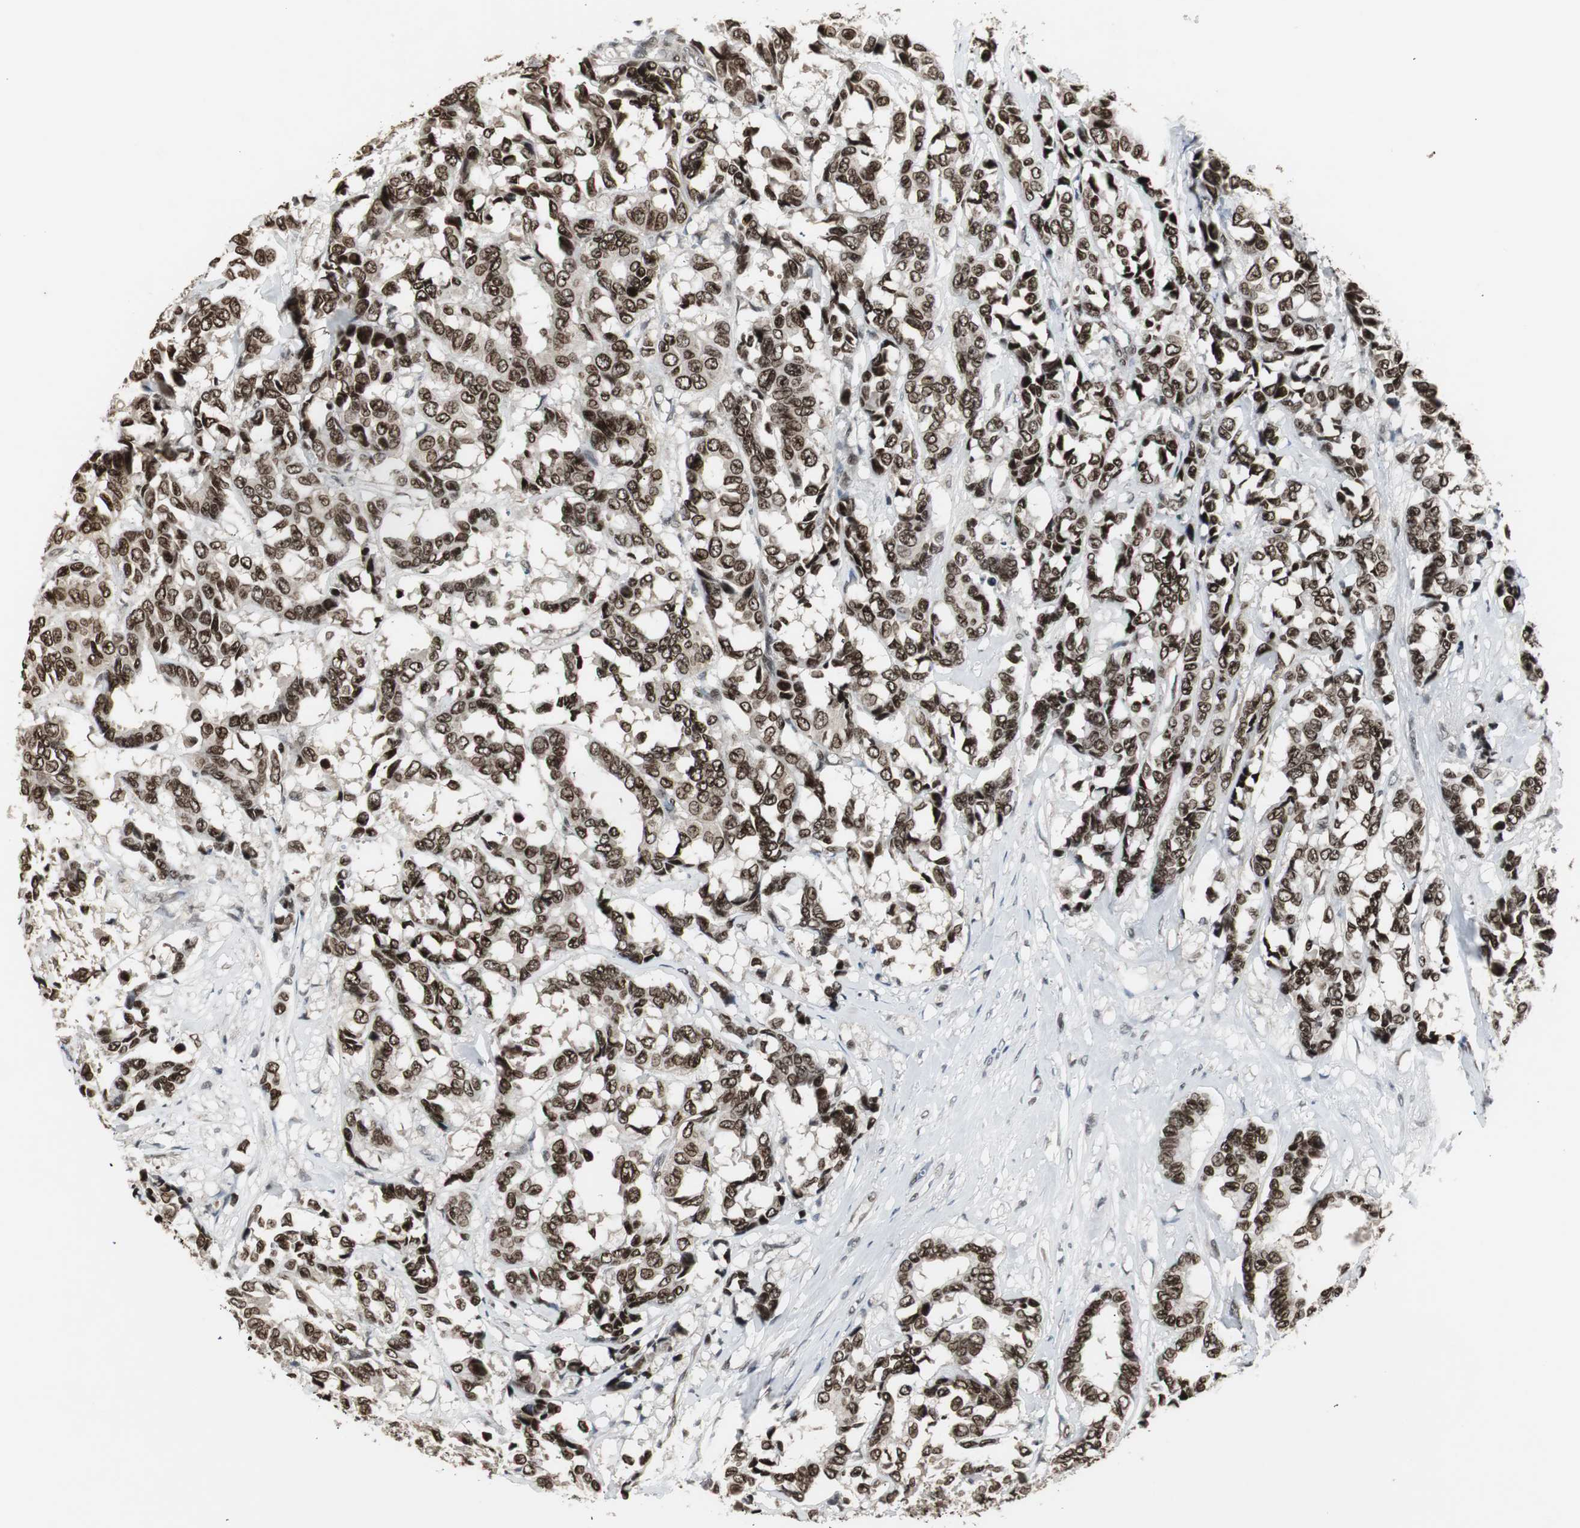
{"staining": {"intensity": "strong", "quantity": ">75%", "location": "nuclear"}, "tissue": "breast cancer", "cell_type": "Tumor cells", "image_type": "cancer", "snomed": [{"axis": "morphology", "description": "Duct carcinoma"}, {"axis": "topography", "description": "Breast"}], "caption": "Intraductal carcinoma (breast) tissue displays strong nuclear positivity in about >75% of tumor cells, visualized by immunohistochemistry.", "gene": "MPG", "patient": {"sex": "female", "age": 87}}